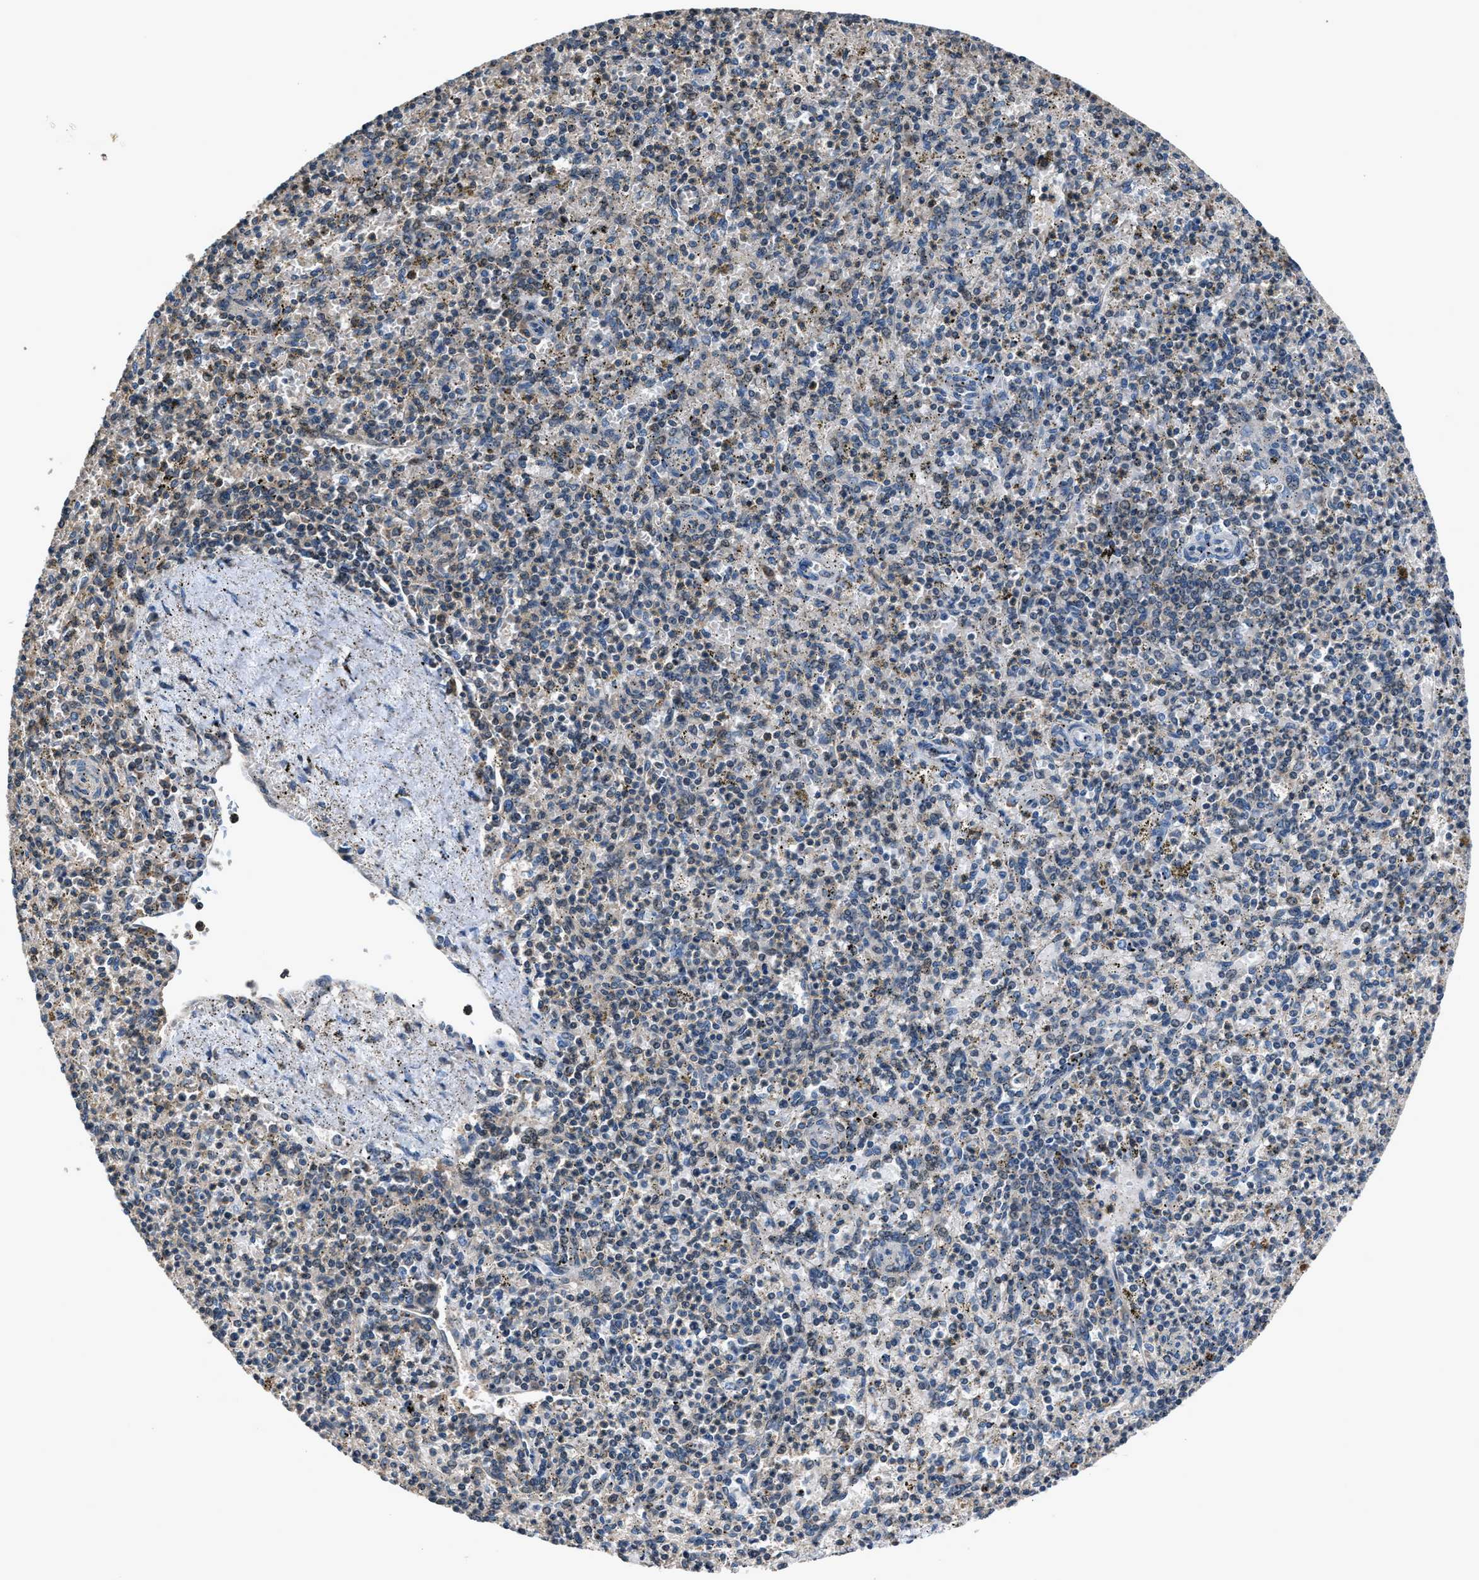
{"staining": {"intensity": "negative", "quantity": "none", "location": "none"}, "tissue": "spleen", "cell_type": "Cells in red pulp", "image_type": "normal", "snomed": [{"axis": "morphology", "description": "Normal tissue, NOS"}, {"axis": "topography", "description": "Spleen"}], "caption": "DAB (3,3'-diaminobenzidine) immunohistochemical staining of normal human spleen shows no significant positivity in cells in red pulp. The staining is performed using DAB brown chromogen with nuclei counter-stained in using hematoxylin.", "gene": "TNRC18", "patient": {"sex": "male", "age": 72}}